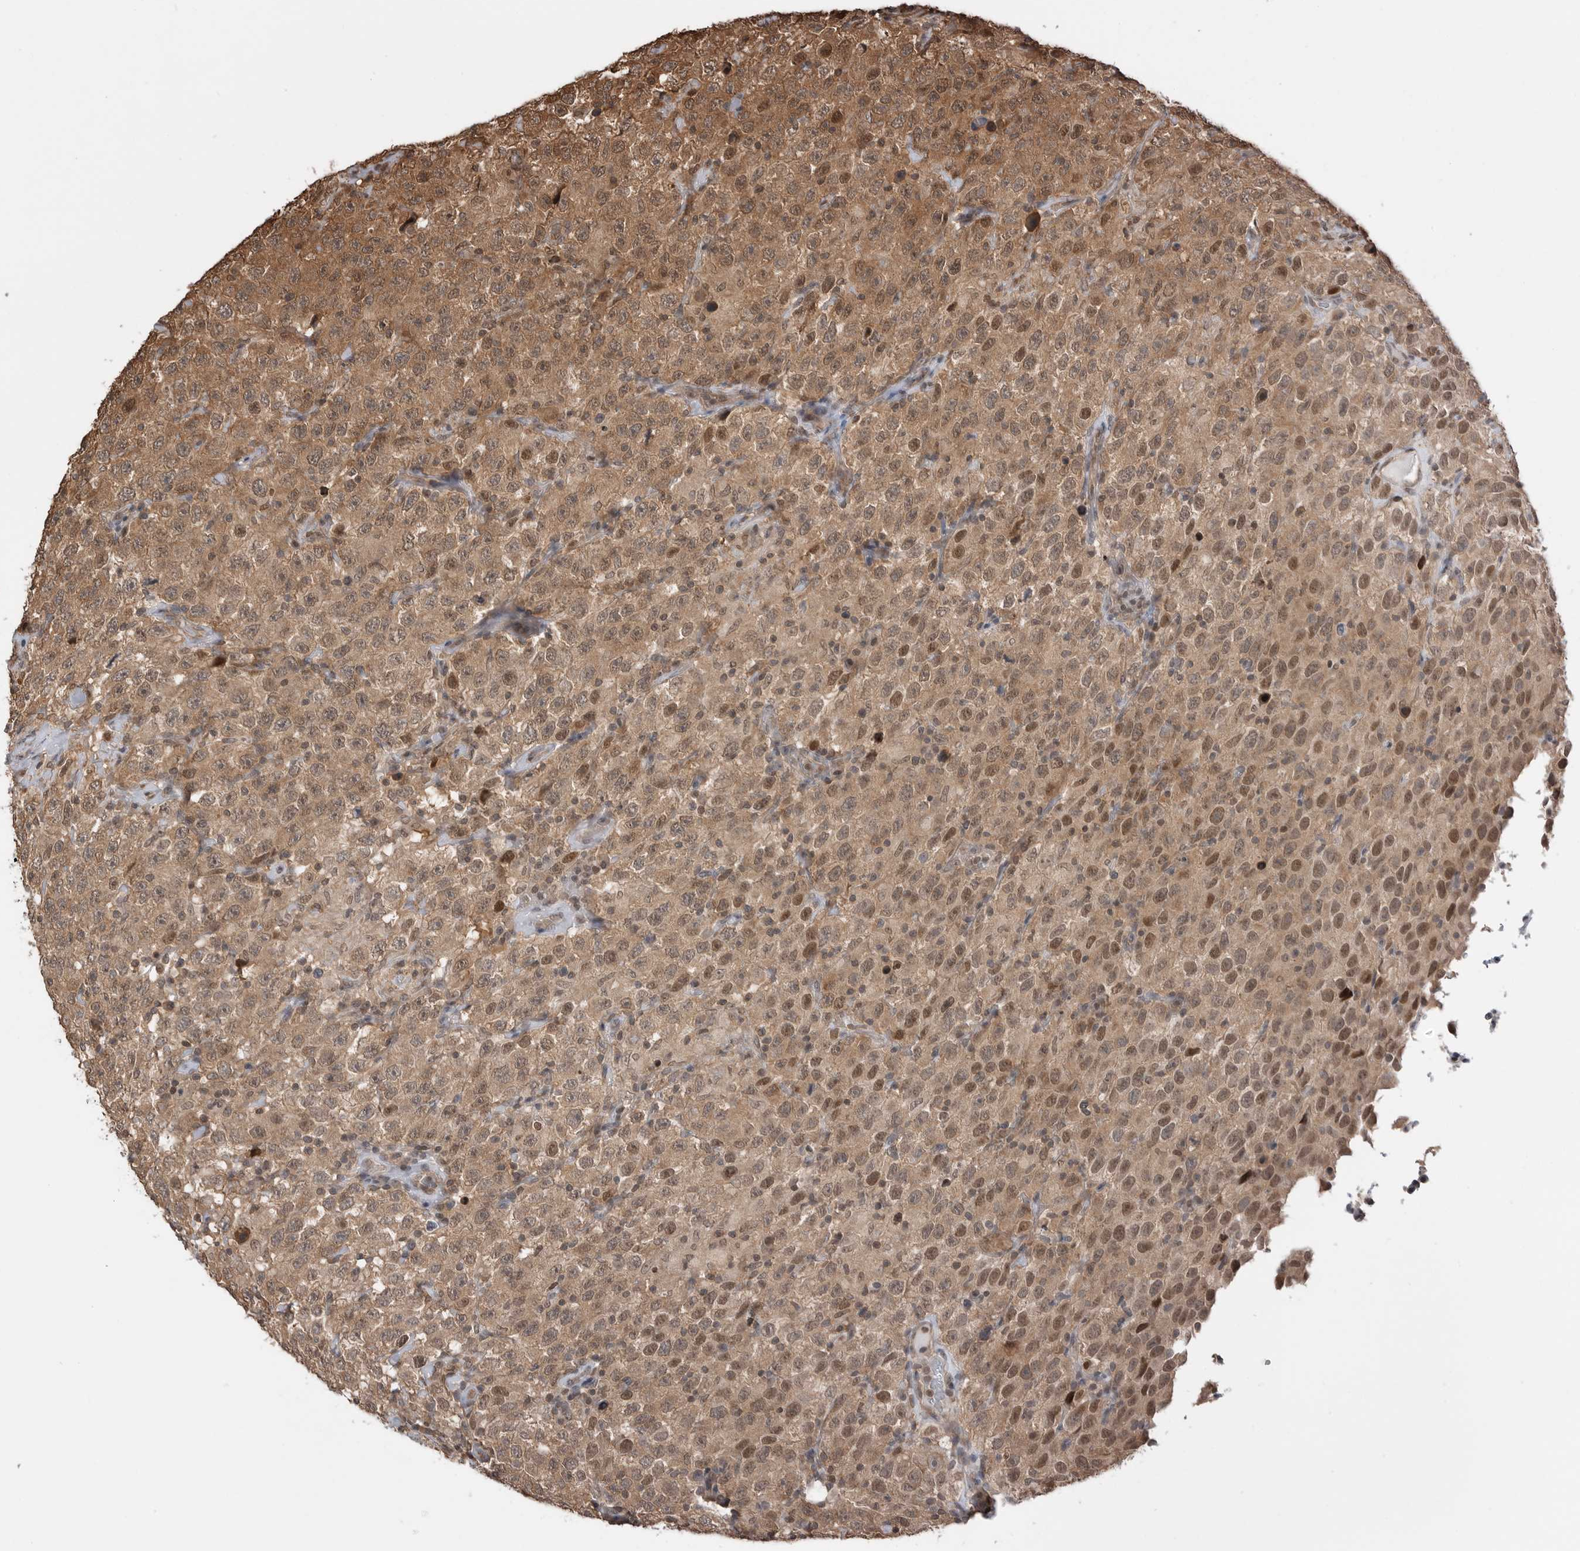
{"staining": {"intensity": "moderate", "quantity": ">75%", "location": "cytoplasmic/membranous,nuclear"}, "tissue": "testis cancer", "cell_type": "Tumor cells", "image_type": "cancer", "snomed": [{"axis": "morphology", "description": "Seminoma, NOS"}, {"axis": "topography", "description": "Testis"}], "caption": "Human testis cancer stained for a protein (brown) shows moderate cytoplasmic/membranous and nuclear positive expression in about >75% of tumor cells.", "gene": "PEAK1", "patient": {"sex": "male", "age": 41}}